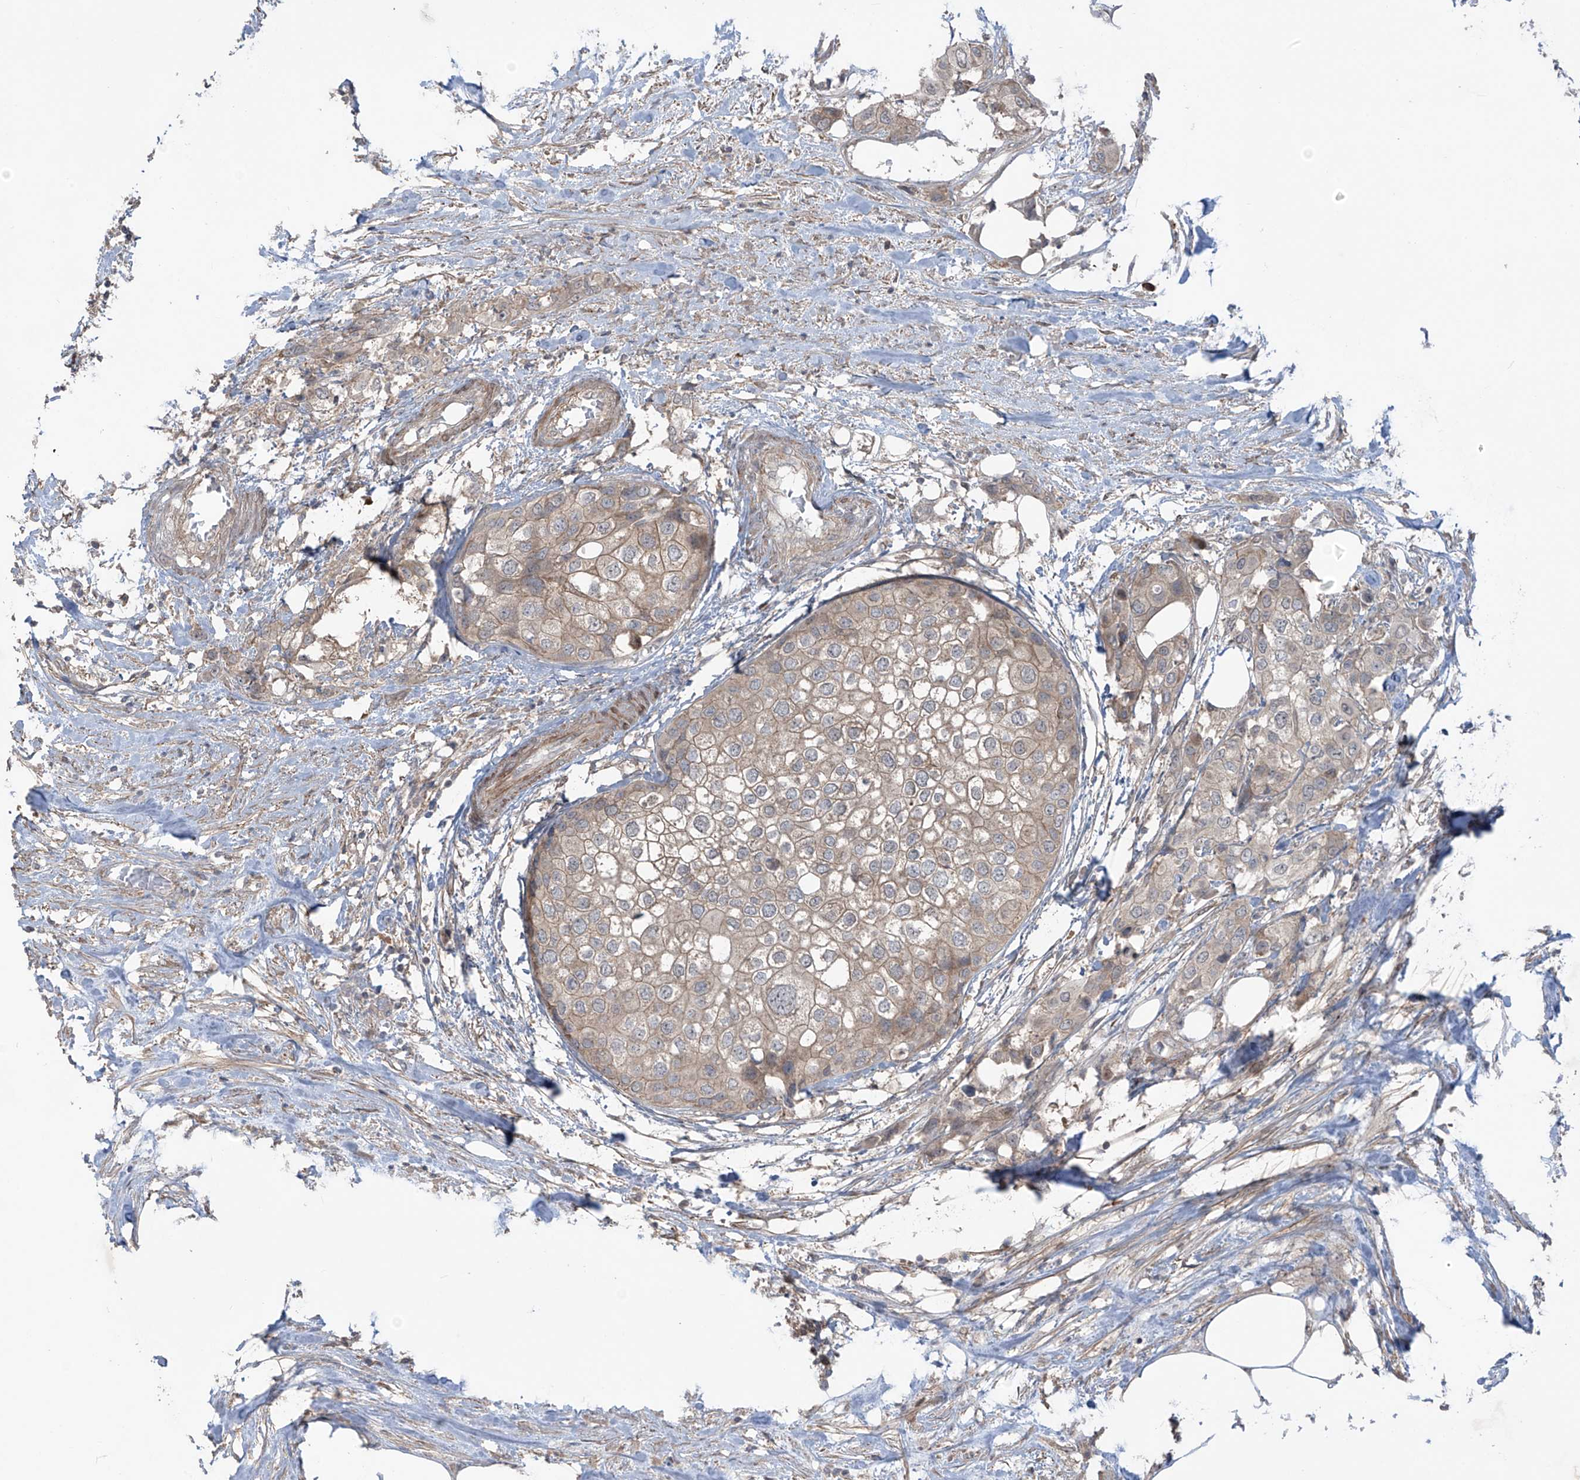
{"staining": {"intensity": "weak", "quantity": "25%-75%", "location": "cytoplasmic/membranous"}, "tissue": "urothelial cancer", "cell_type": "Tumor cells", "image_type": "cancer", "snomed": [{"axis": "morphology", "description": "Urothelial carcinoma, High grade"}, {"axis": "topography", "description": "Urinary bladder"}], "caption": "Brown immunohistochemical staining in urothelial cancer reveals weak cytoplasmic/membranous staining in about 25%-75% of tumor cells.", "gene": "LRRC74A", "patient": {"sex": "male", "age": 64}}